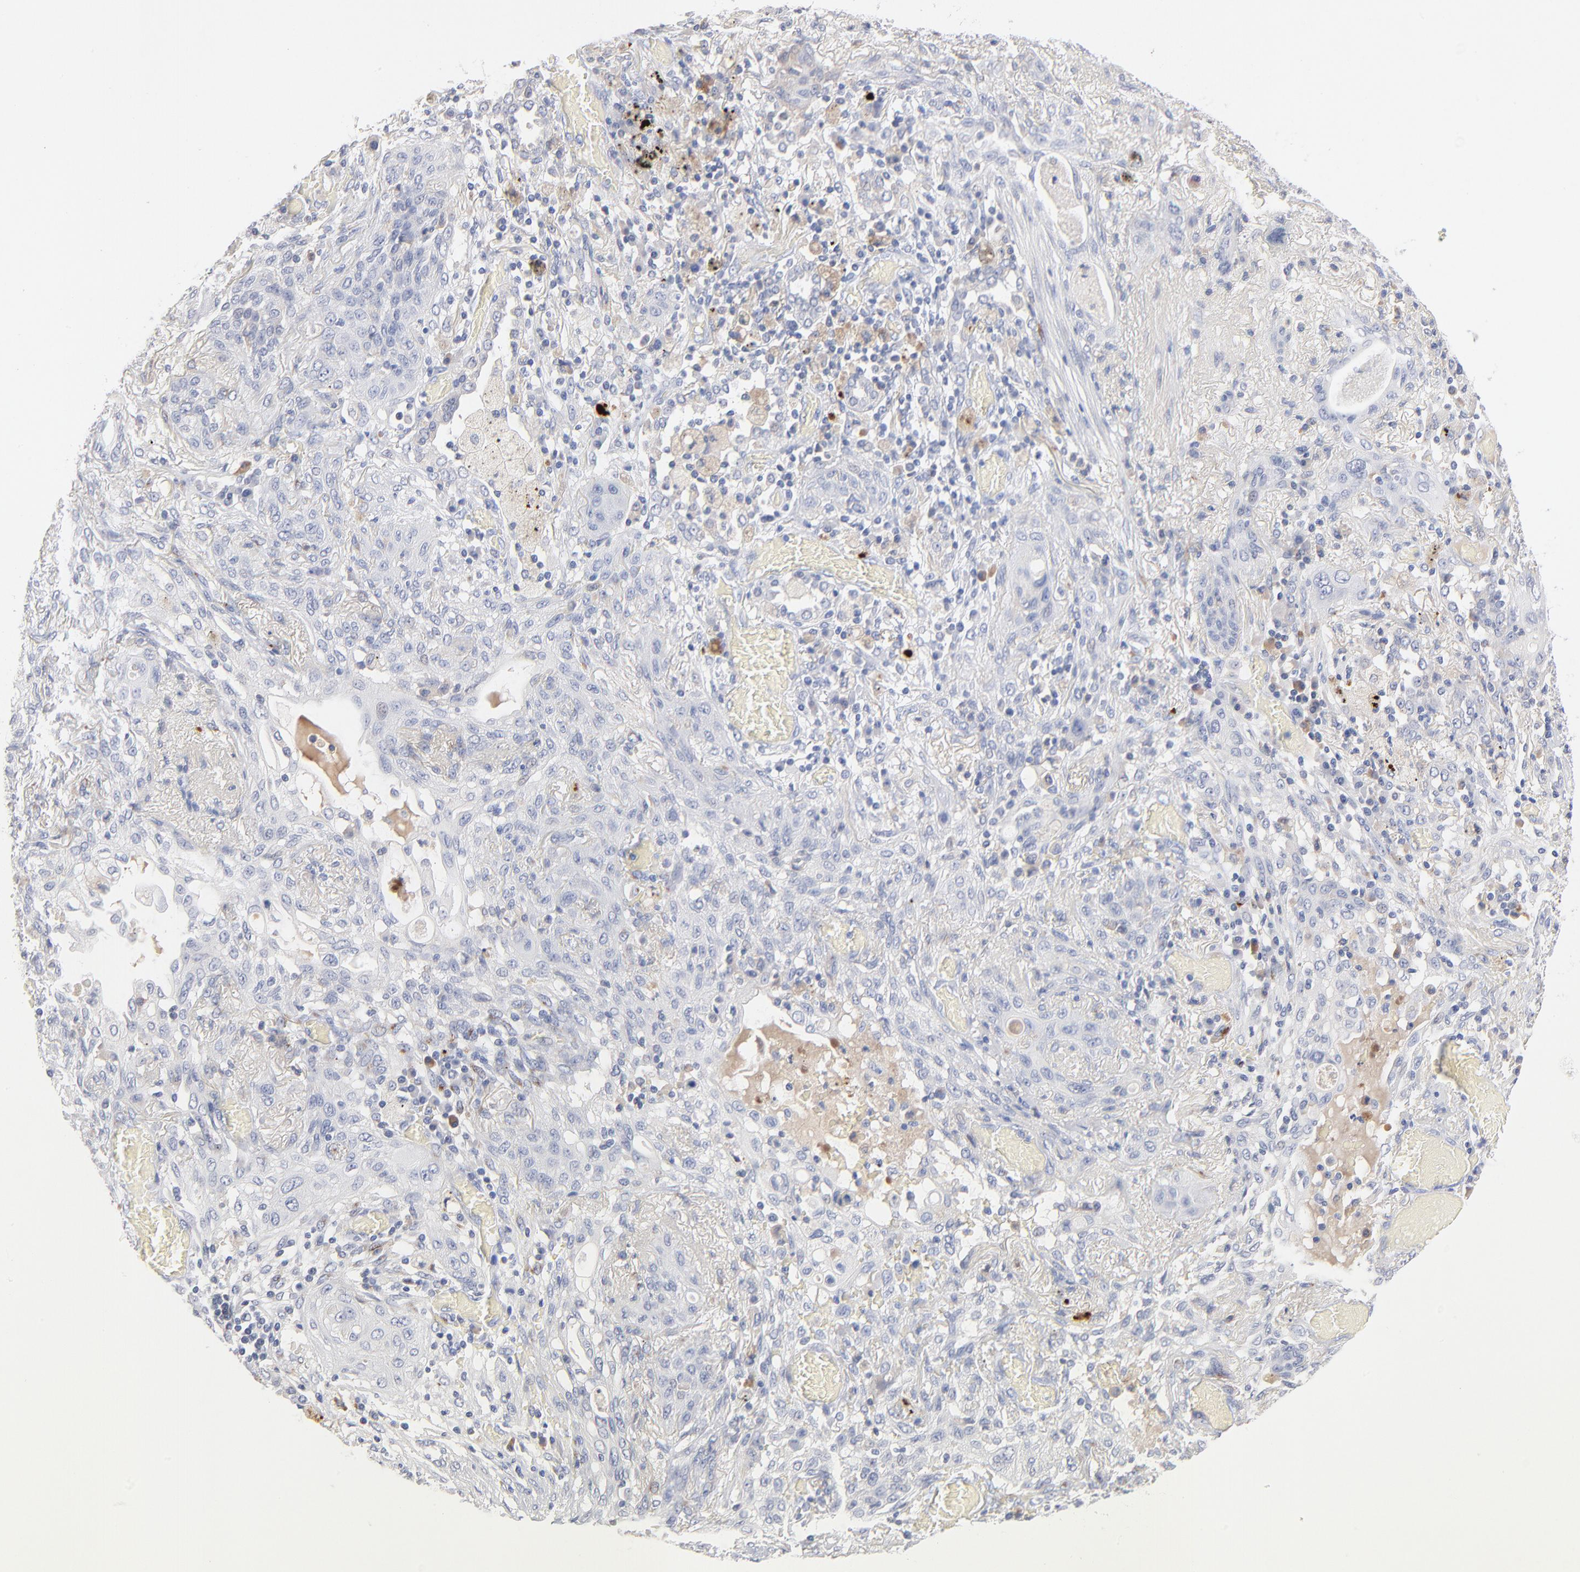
{"staining": {"intensity": "negative", "quantity": "none", "location": "none"}, "tissue": "lung cancer", "cell_type": "Tumor cells", "image_type": "cancer", "snomed": [{"axis": "morphology", "description": "Squamous cell carcinoma, NOS"}, {"axis": "topography", "description": "Lung"}], "caption": "The histopathology image shows no significant expression in tumor cells of lung cancer.", "gene": "F12", "patient": {"sex": "female", "age": 47}}